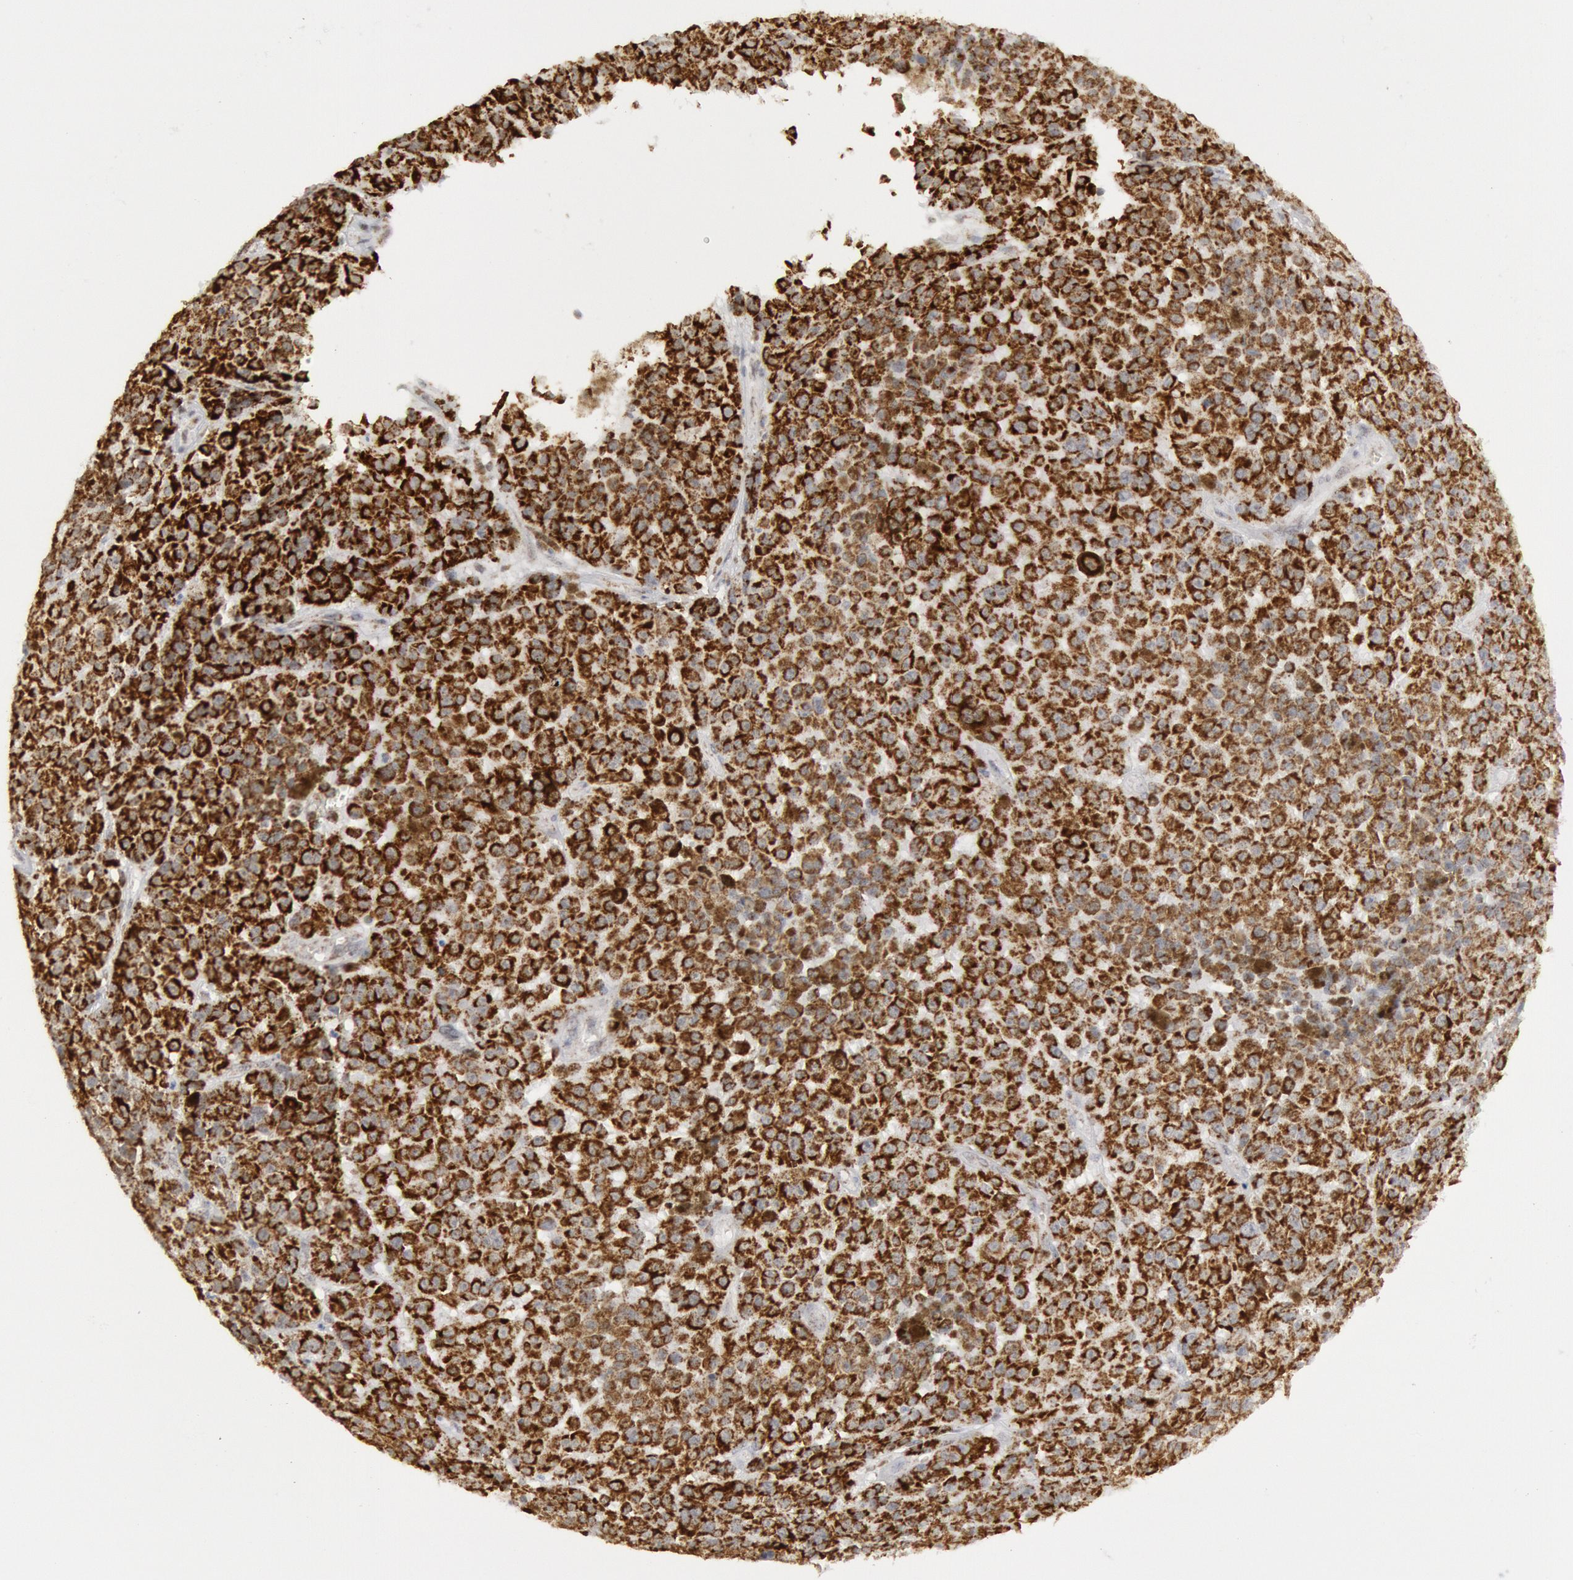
{"staining": {"intensity": "strong", "quantity": ">75%", "location": "cytoplasmic/membranous"}, "tissue": "melanoma", "cell_type": "Tumor cells", "image_type": "cancer", "snomed": [{"axis": "morphology", "description": "Malignant melanoma, NOS"}, {"axis": "topography", "description": "Skin"}], "caption": "Malignant melanoma tissue exhibits strong cytoplasmic/membranous positivity in about >75% of tumor cells, visualized by immunohistochemistry. The staining is performed using DAB (3,3'-diaminobenzidine) brown chromogen to label protein expression. The nuclei are counter-stained blue using hematoxylin.", "gene": "CASP9", "patient": {"sex": "male", "age": 64}}